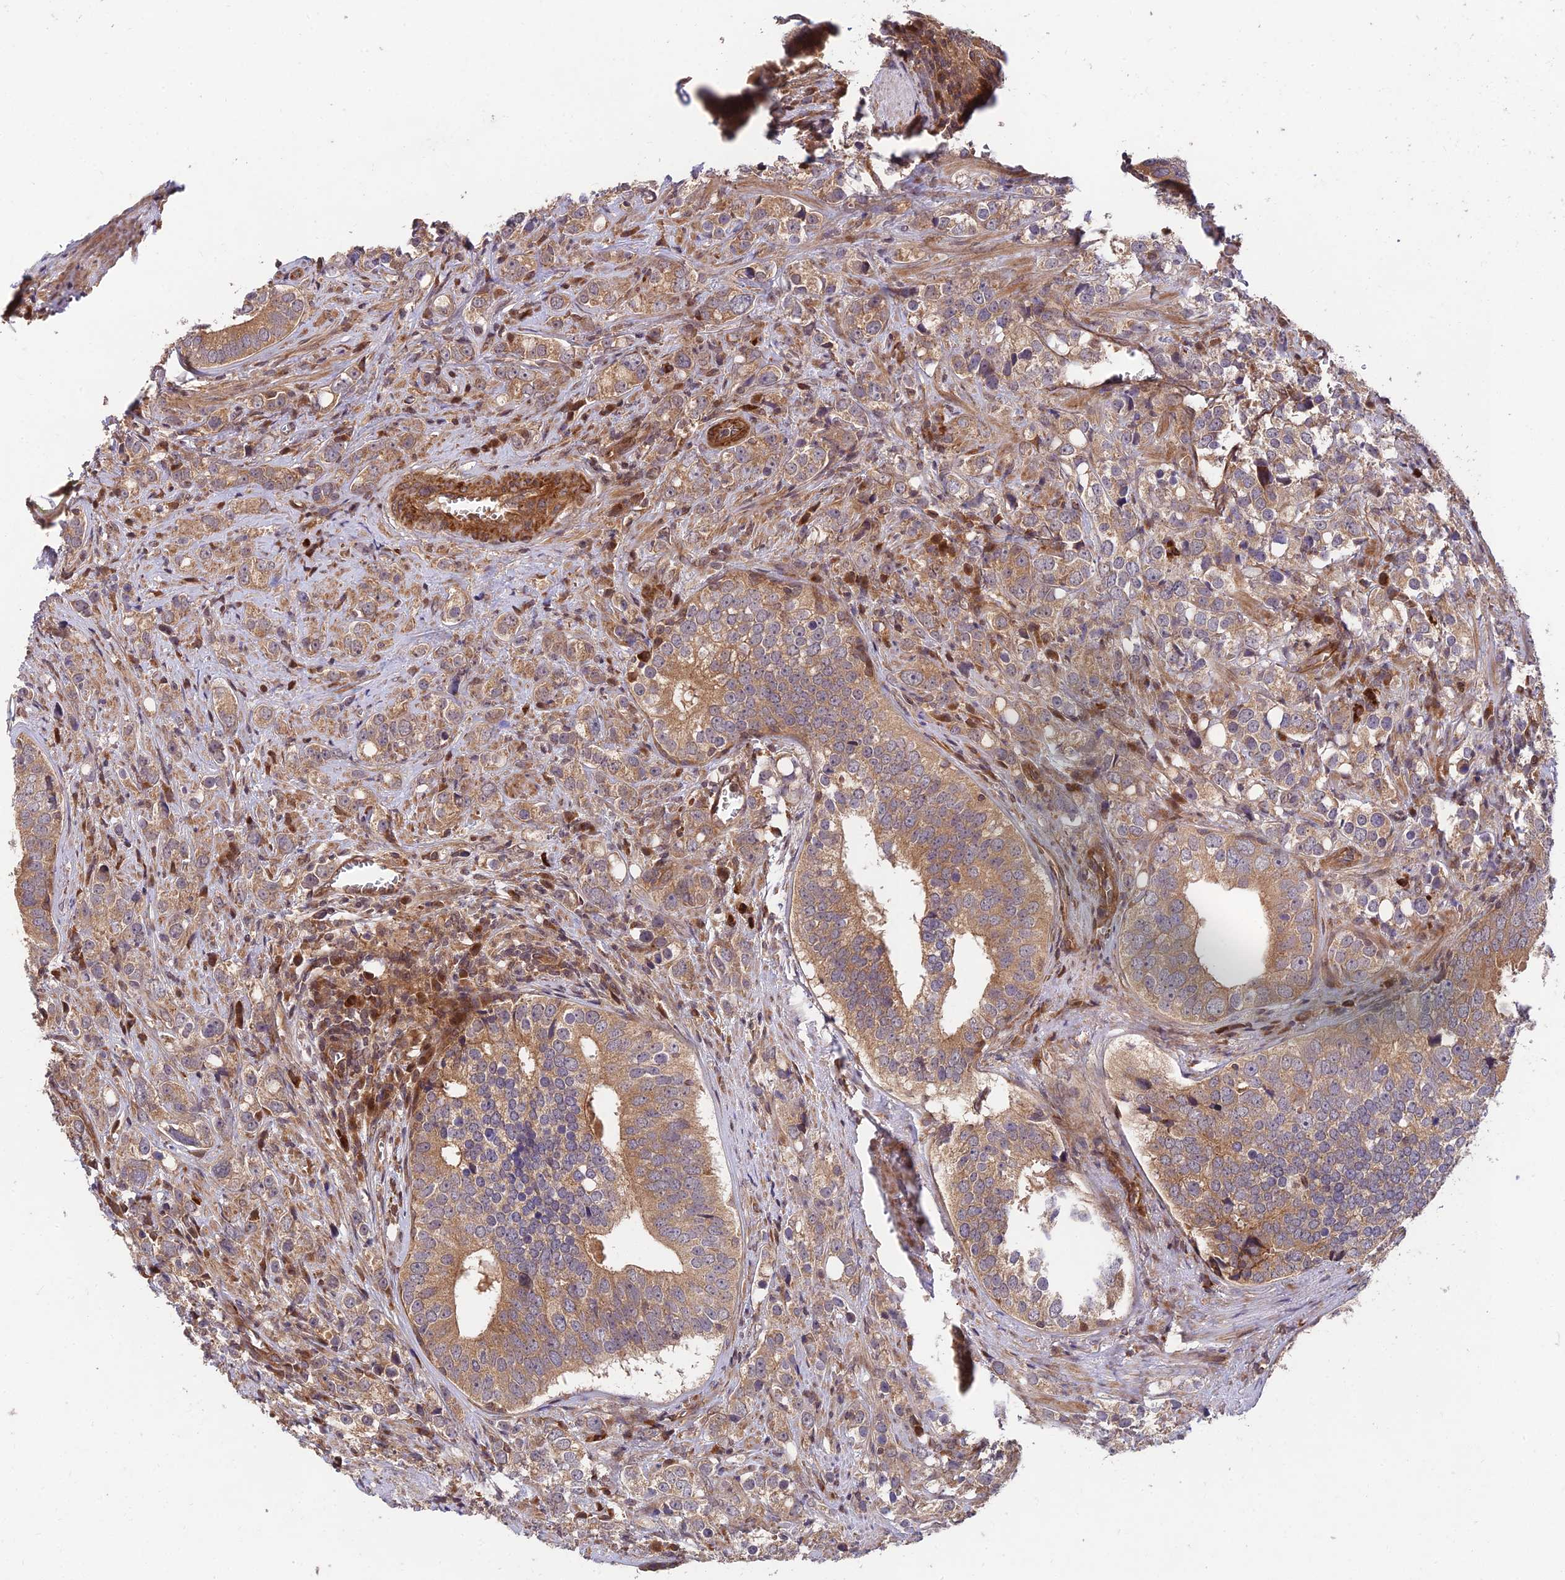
{"staining": {"intensity": "moderate", "quantity": ">75%", "location": "cytoplasmic/membranous"}, "tissue": "prostate cancer", "cell_type": "Tumor cells", "image_type": "cancer", "snomed": [{"axis": "morphology", "description": "Adenocarcinoma, High grade"}, {"axis": "topography", "description": "Prostate"}], "caption": "The immunohistochemical stain highlights moderate cytoplasmic/membranous positivity in tumor cells of prostate cancer (high-grade adenocarcinoma) tissue.", "gene": "MKKS", "patient": {"sex": "male", "age": 71}}